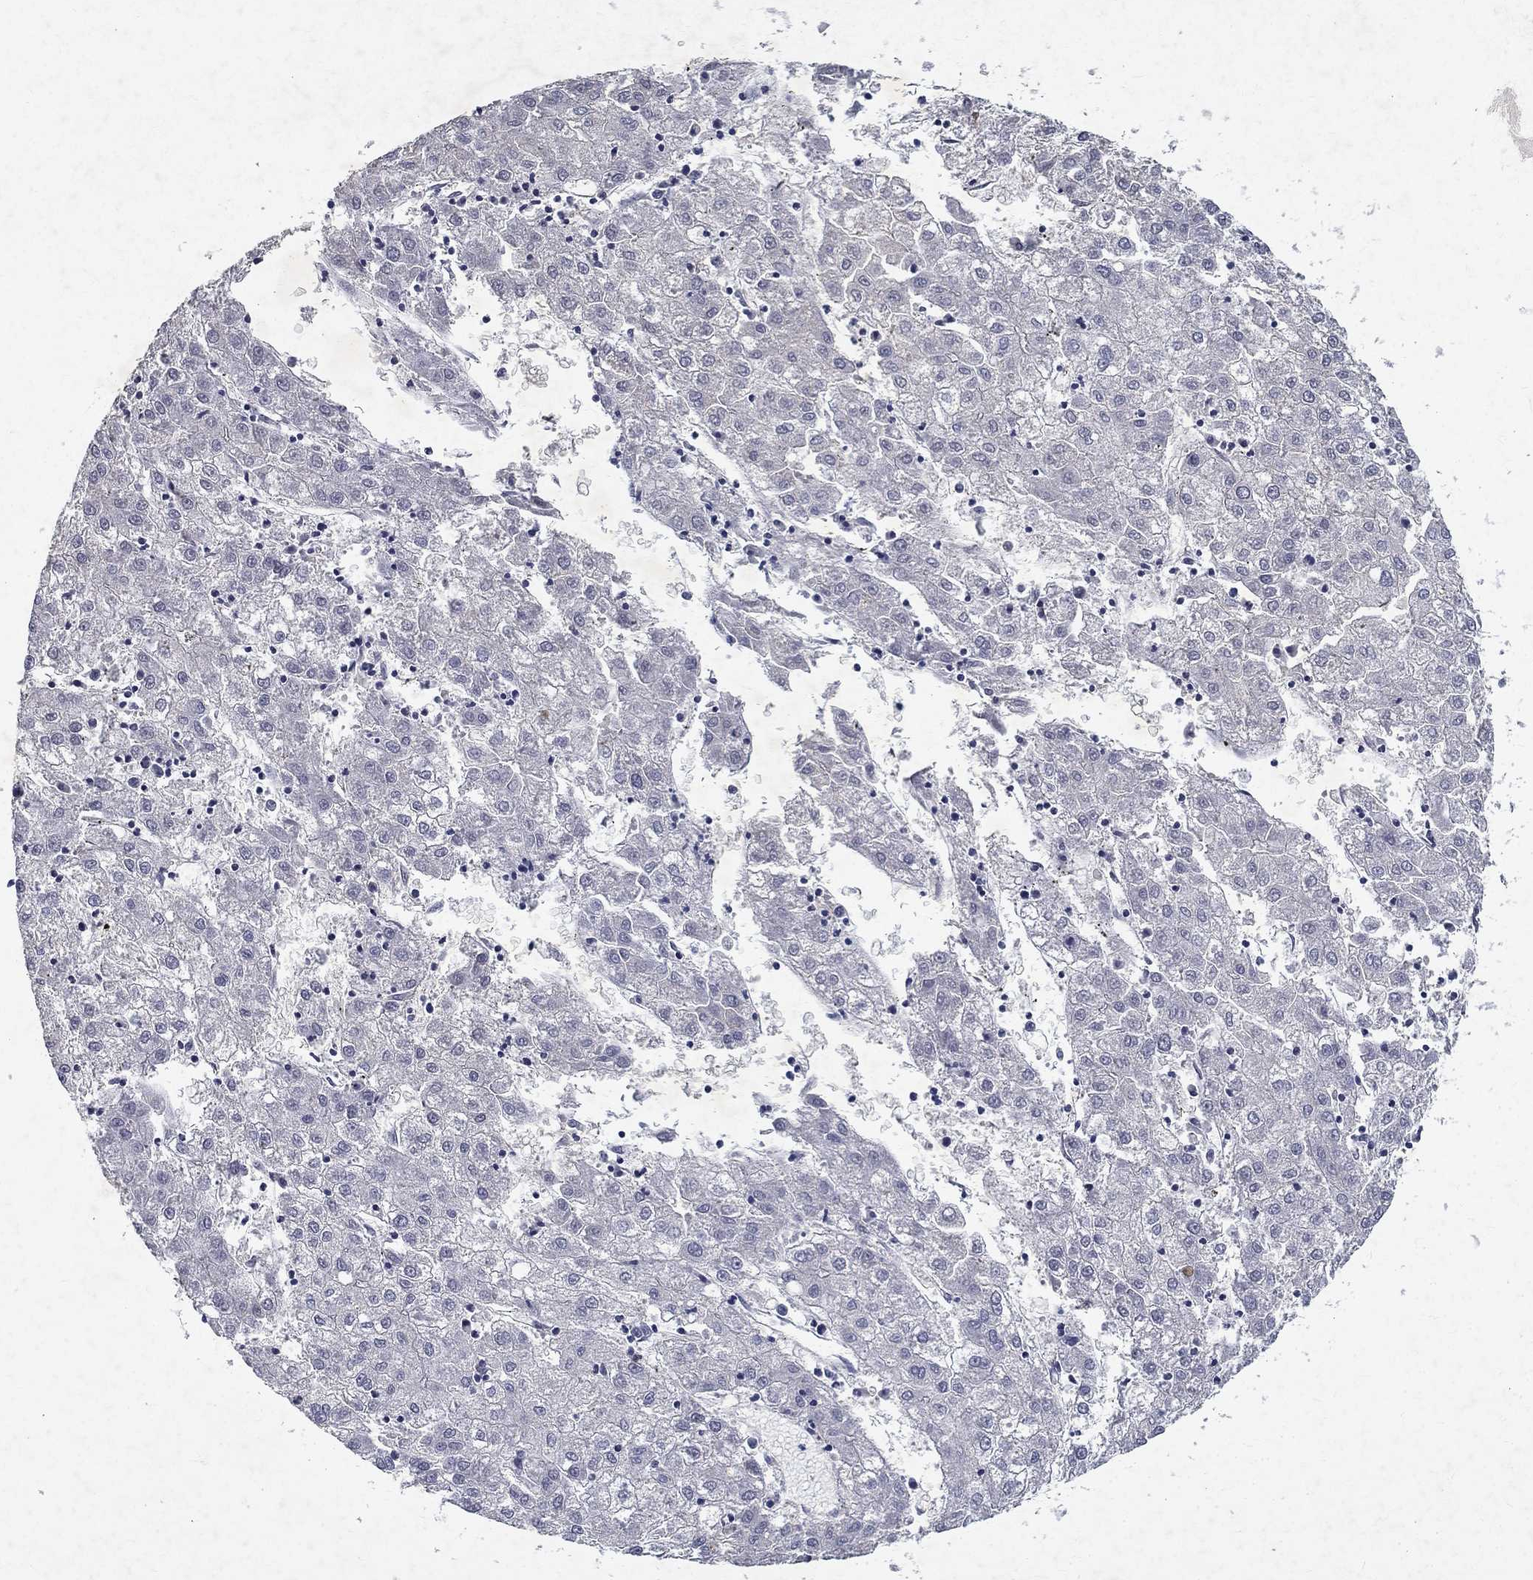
{"staining": {"intensity": "negative", "quantity": "none", "location": "none"}, "tissue": "liver cancer", "cell_type": "Tumor cells", "image_type": "cancer", "snomed": [{"axis": "morphology", "description": "Carcinoma, Hepatocellular, NOS"}, {"axis": "topography", "description": "Liver"}], "caption": "IHC of hepatocellular carcinoma (liver) shows no expression in tumor cells.", "gene": "RBFOX1", "patient": {"sex": "male", "age": 72}}